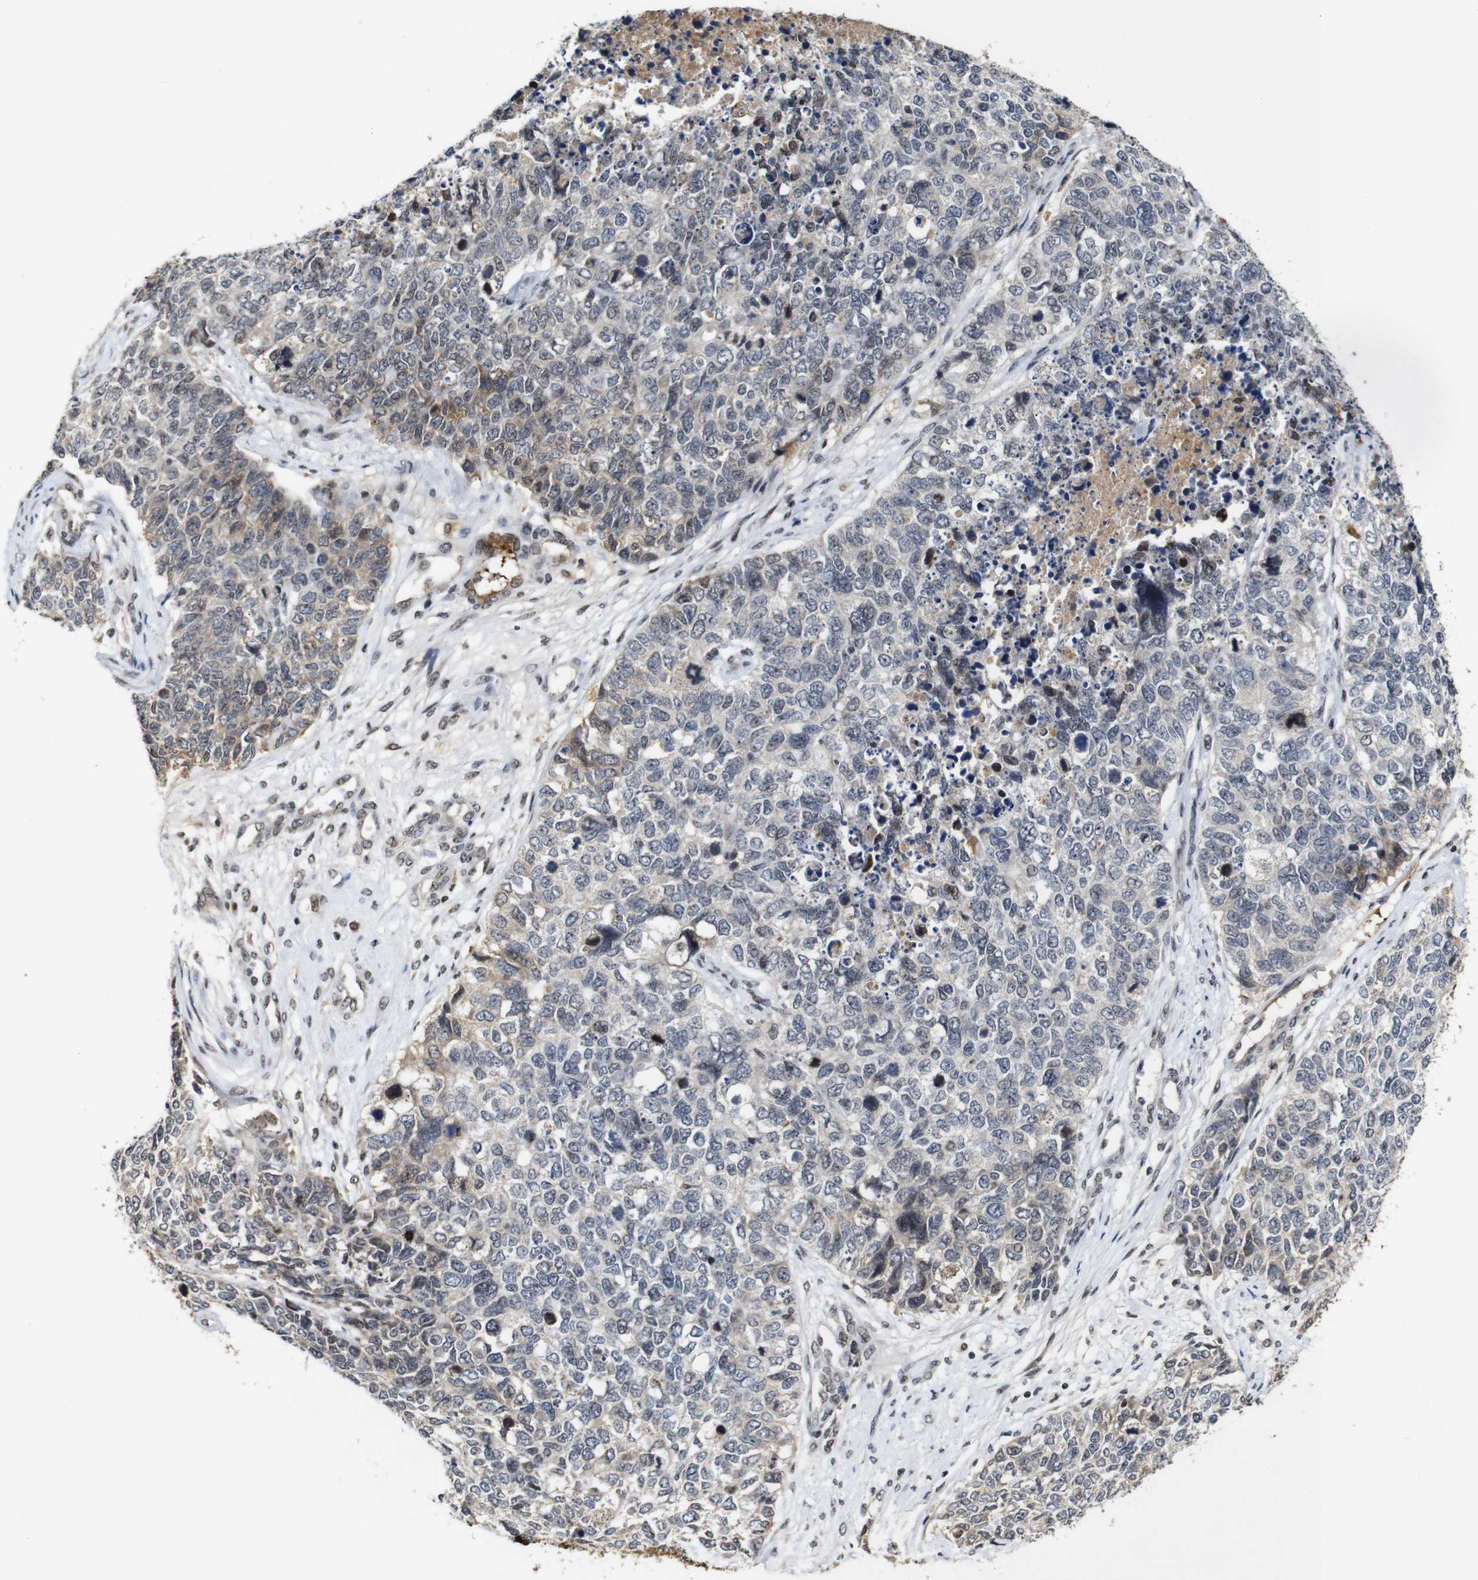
{"staining": {"intensity": "weak", "quantity": "25%-75%", "location": "cytoplasmic/membranous"}, "tissue": "cervical cancer", "cell_type": "Tumor cells", "image_type": "cancer", "snomed": [{"axis": "morphology", "description": "Squamous cell carcinoma, NOS"}, {"axis": "topography", "description": "Cervix"}], "caption": "Squamous cell carcinoma (cervical) stained with a brown dye reveals weak cytoplasmic/membranous positive staining in about 25%-75% of tumor cells.", "gene": "MYC", "patient": {"sex": "female", "age": 63}}